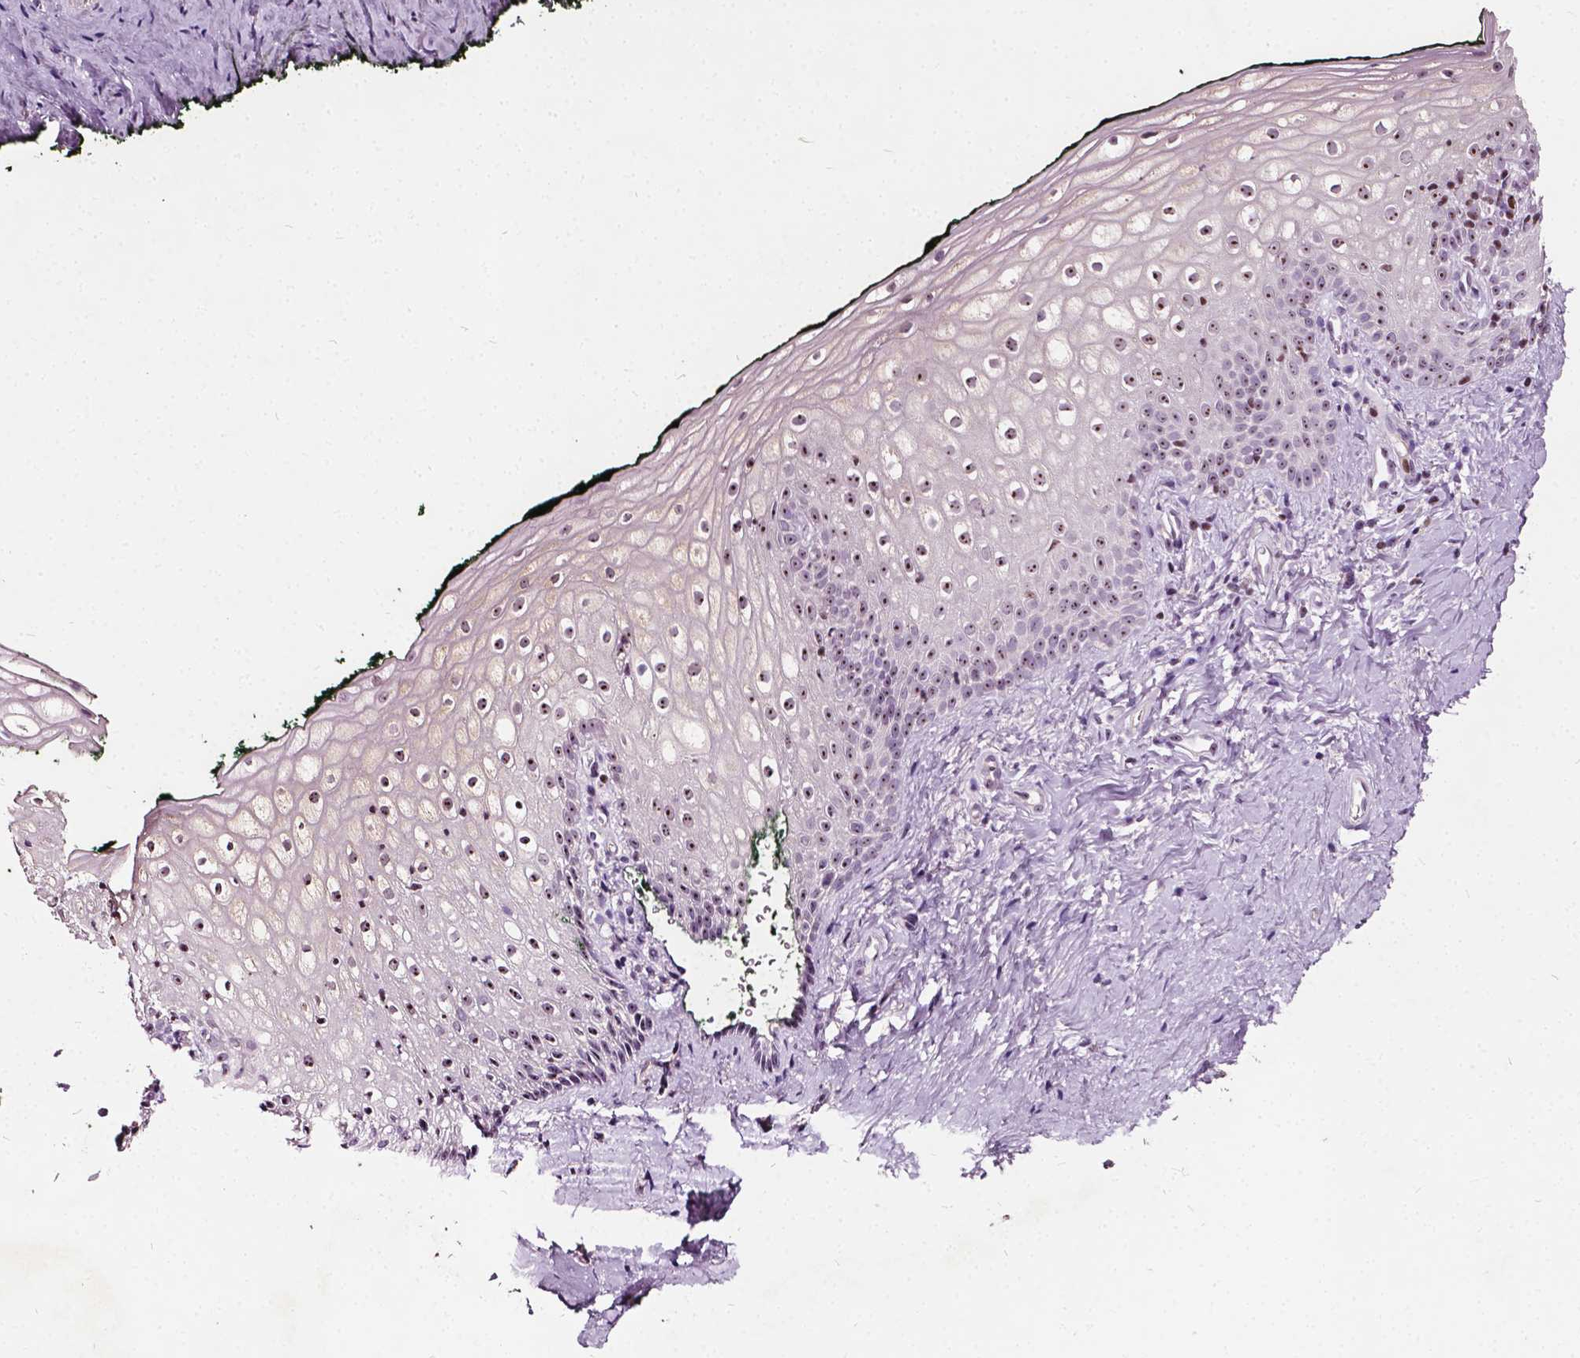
{"staining": {"intensity": "moderate", "quantity": "25%-75%", "location": "nuclear"}, "tissue": "vagina", "cell_type": "Squamous epithelial cells", "image_type": "normal", "snomed": [{"axis": "morphology", "description": "Normal tissue, NOS"}, {"axis": "topography", "description": "Vagina"}], "caption": "Immunohistochemical staining of normal human vagina reveals 25%-75% levels of moderate nuclear protein staining in approximately 25%-75% of squamous epithelial cells. (Stains: DAB in brown, nuclei in blue, Microscopy: brightfield microscopy at high magnification).", "gene": "ODF3L2", "patient": {"sex": "female", "age": 47}}